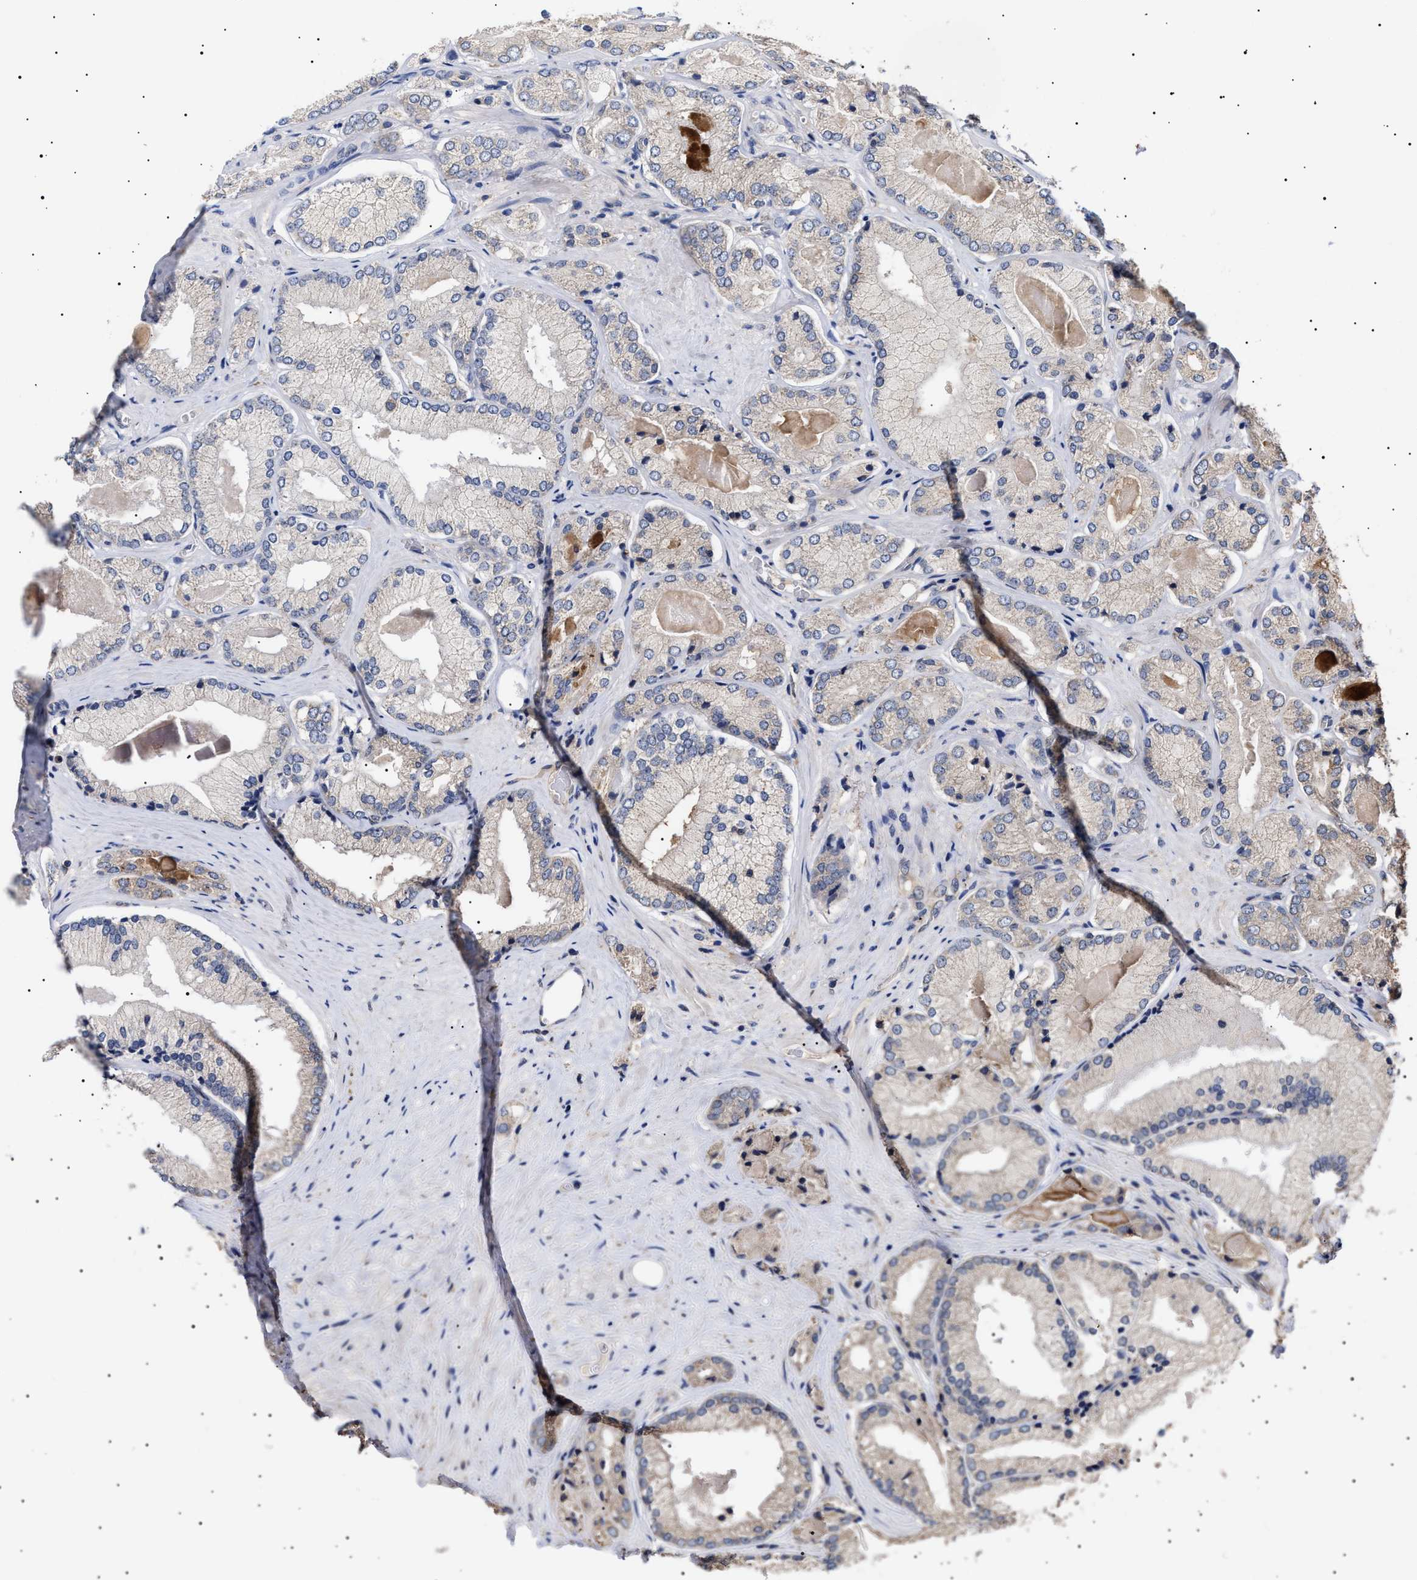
{"staining": {"intensity": "negative", "quantity": "none", "location": "none"}, "tissue": "prostate cancer", "cell_type": "Tumor cells", "image_type": "cancer", "snomed": [{"axis": "morphology", "description": "Adenocarcinoma, Low grade"}, {"axis": "topography", "description": "Prostate"}], "caption": "Immunohistochemistry (IHC) image of prostate cancer stained for a protein (brown), which demonstrates no staining in tumor cells.", "gene": "KRBA1", "patient": {"sex": "male", "age": 65}}